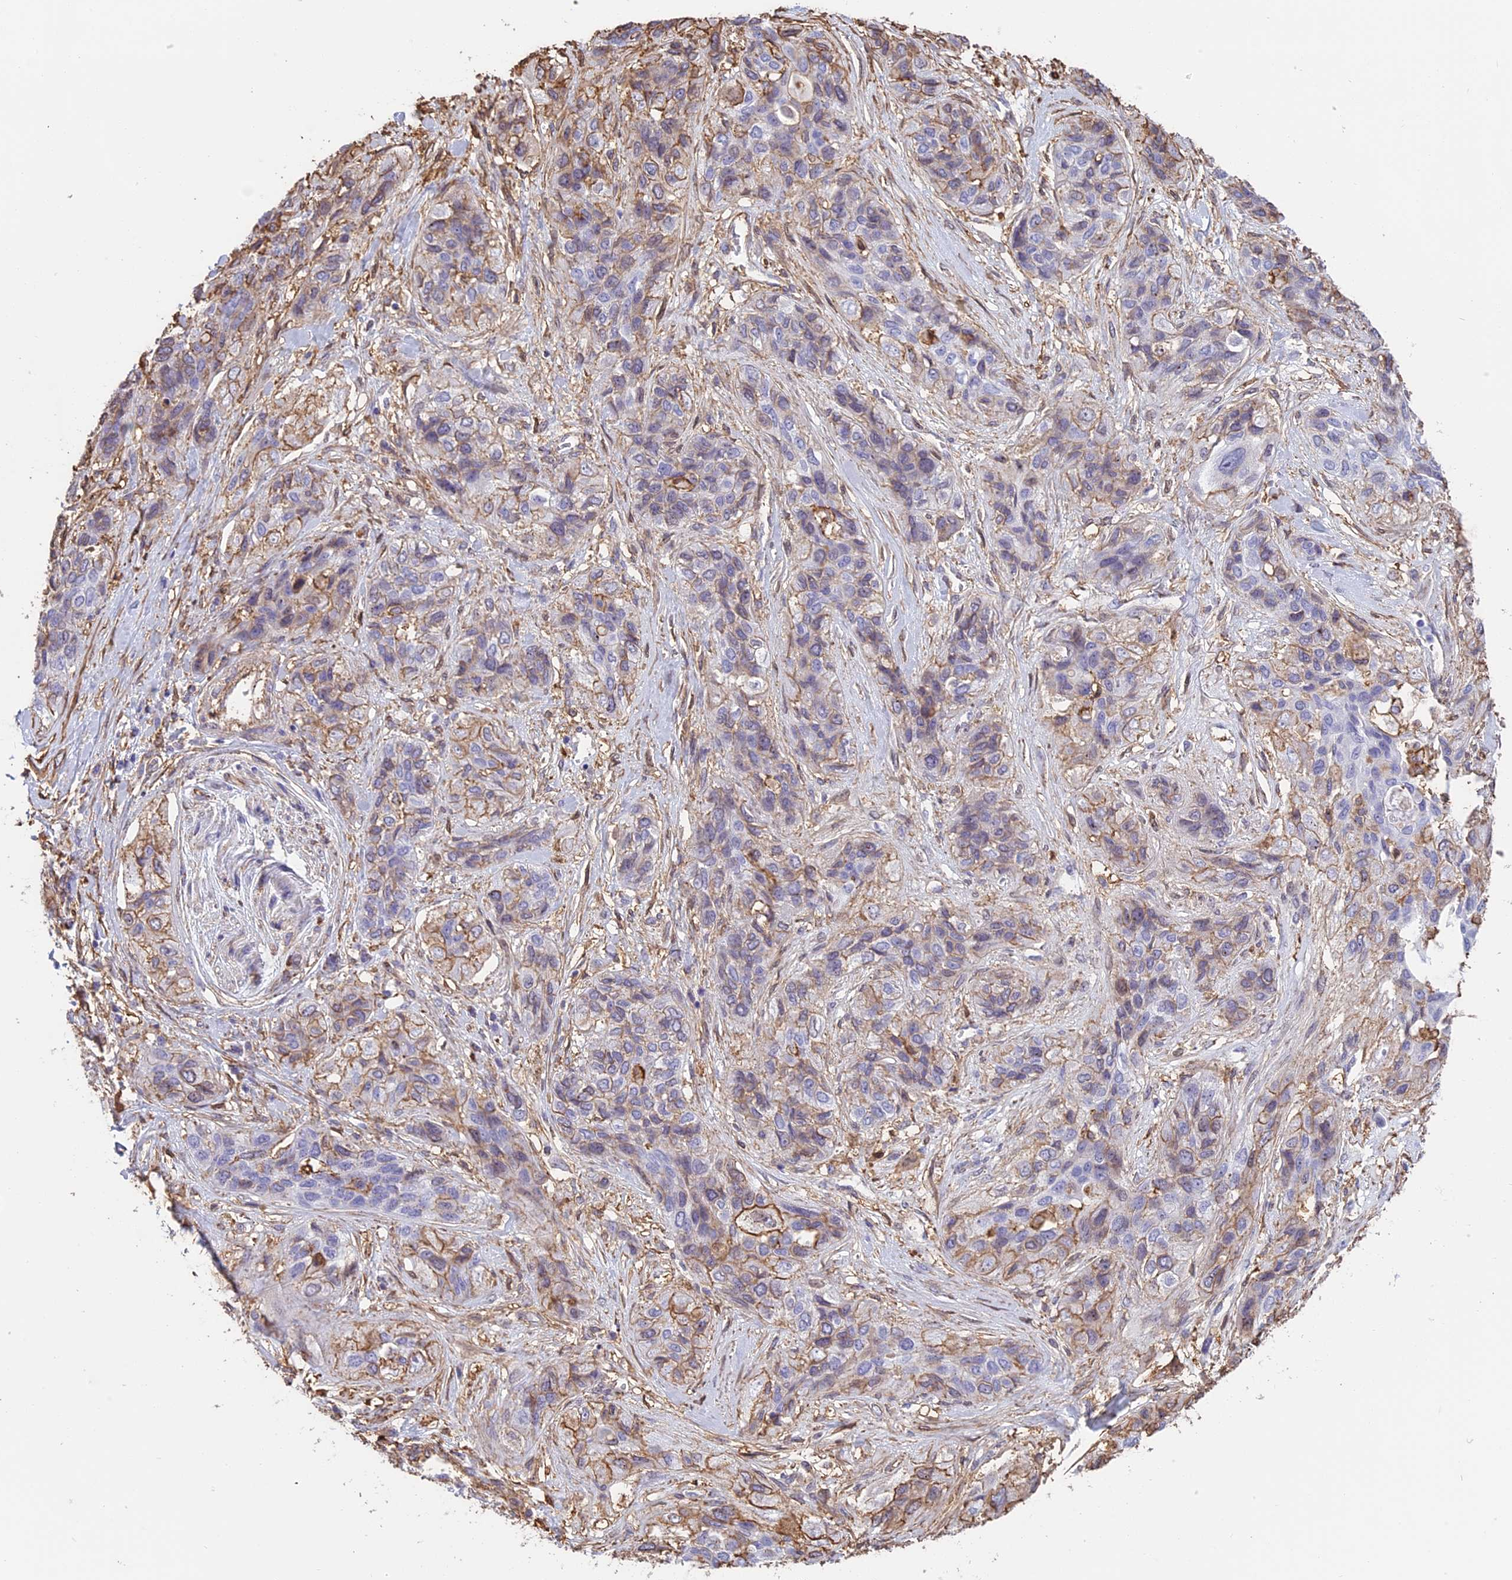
{"staining": {"intensity": "moderate", "quantity": "<25%", "location": "cytoplasmic/membranous"}, "tissue": "lung cancer", "cell_type": "Tumor cells", "image_type": "cancer", "snomed": [{"axis": "morphology", "description": "Squamous cell carcinoma, NOS"}, {"axis": "topography", "description": "Lung"}], "caption": "IHC of human lung cancer (squamous cell carcinoma) exhibits low levels of moderate cytoplasmic/membranous positivity in about <25% of tumor cells.", "gene": "TMEM255B", "patient": {"sex": "female", "age": 70}}